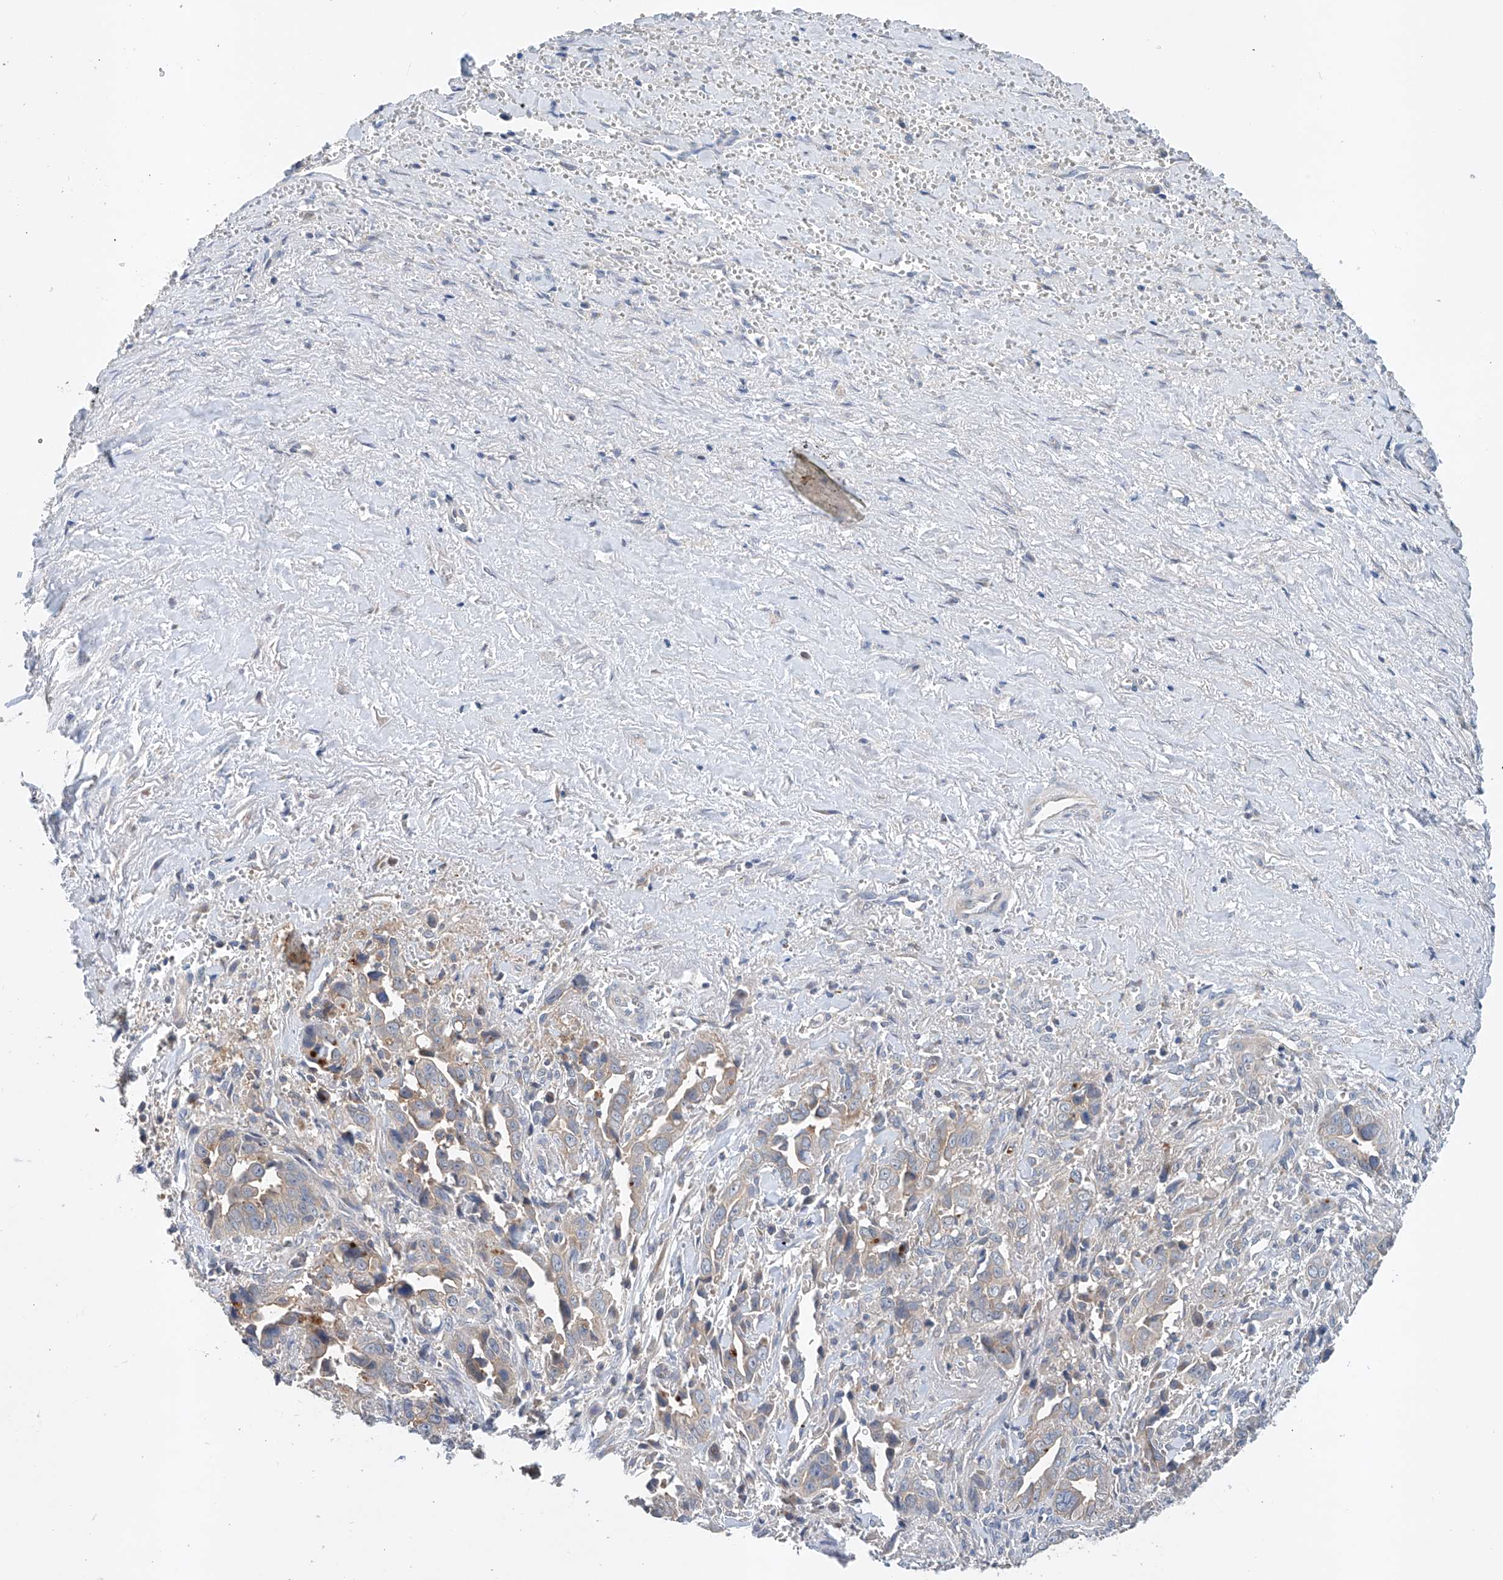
{"staining": {"intensity": "weak", "quantity": "25%-75%", "location": "cytoplasmic/membranous"}, "tissue": "liver cancer", "cell_type": "Tumor cells", "image_type": "cancer", "snomed": [{"axis": "morphology", "description": "Cholangiocarcinoma"}, {"axis": "topography", "description": "Liver"}], "caption": "Liver cholangiocarcinoma tissue reveals weak cytoplasmic/membranous positivity in about 25%-75% of tumor cells (Brightfield microscopy of DAB IHC at high magnification).", "gene": "GPC4", "patient": {"sex": "female", "age": 79}}